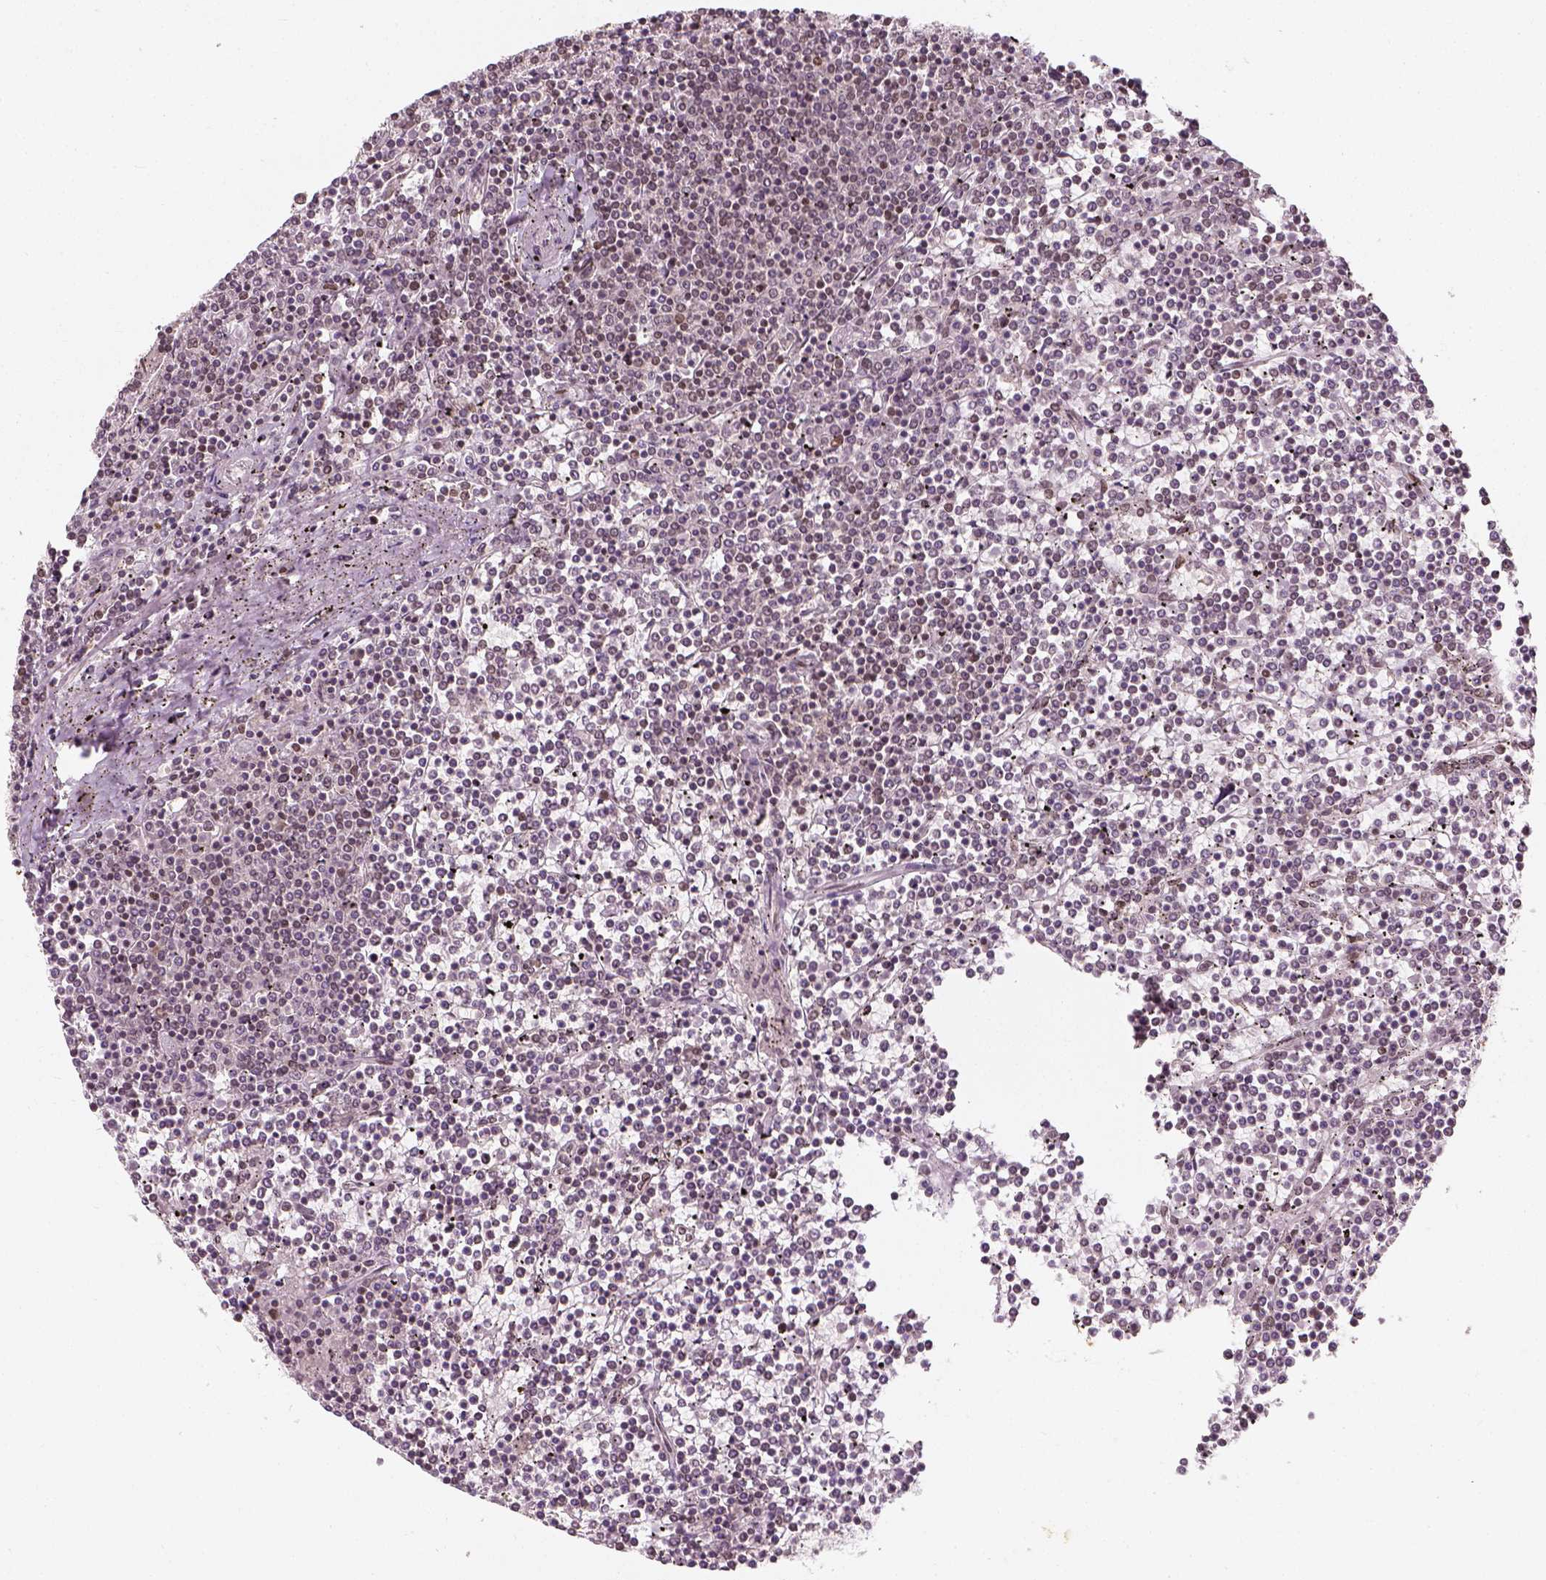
{"staining": {"intensity": "negative", "quantity": "none", "location": "none"}, "tissue": "lymphoma", "cell_type": "Tumor cells", "image_type": "cancer", "snomed": [{"axis": "morphology", "description": "Malignant lymphoma, non-Hodgkin's type, Low grade"}, {"axis": "topography", "description": "Spleen"}], "caption": "Lymphoma was stained to show a protein in brown. There is no significant staining in tumor cells. (IHC, brightfield microscopy, high magnification).", "gene": "ZMAT3", "patient": {"sex": "female", "age": 19}}